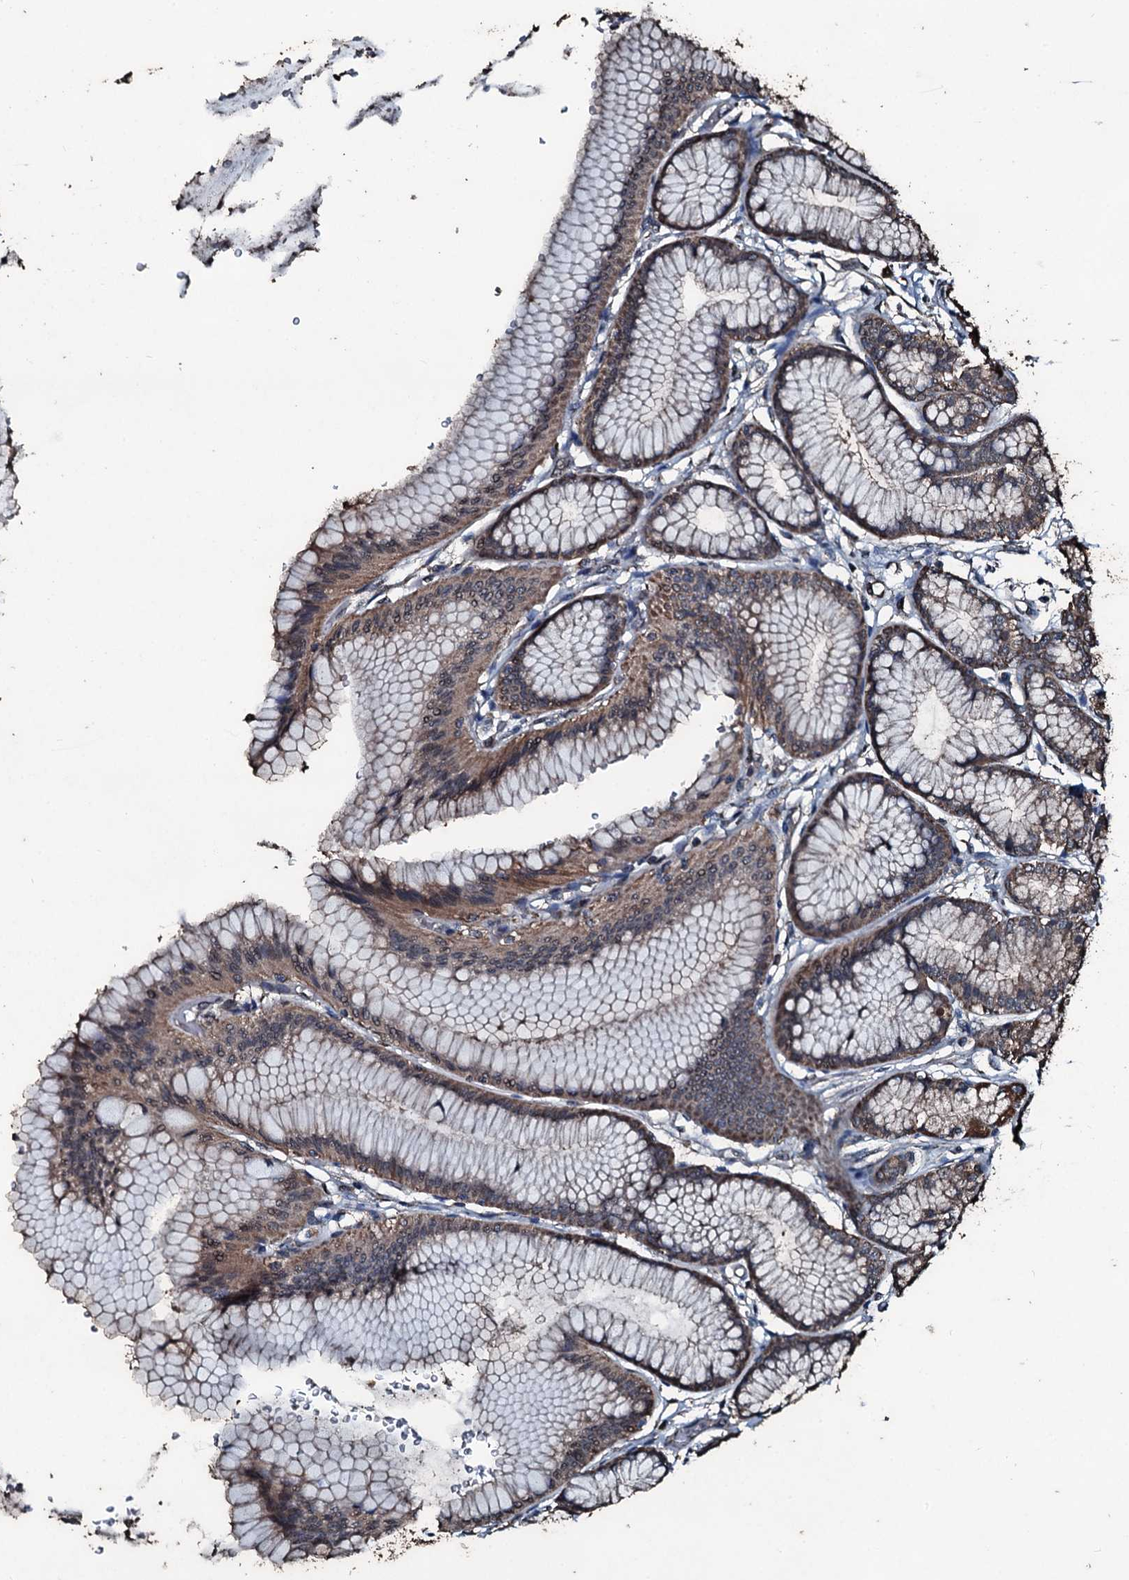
{"staining": {"intensity": "strong", "quantity": "25%-75%", "location": "cytoplasmic/membranous,nuclear"}, "tissue": "stomach", "cell_type": "Glandular cells", "image_type": "normal", "snomed": [{"axis": "morphology", "description": "Normal tissue, NOS"}, {"axis": "morphology", "description": "Adenocarcinoma, NOS"}, {"axis": "morphology", "description": "Adenocarcinoma, High grade"}, {"axis": "topography", "description": "Stomach, upper"}, {"axis": "topography", "description": "Stomach"}], "caption": "Stomach stained with immunohistochemistry (IHC) shows strong cytoplasmic/membranous,nuclear staining in approximately 25%-75% of glandular cells. (IHC, brightfield microscopy, high magnification).", "gene": "FAAP24", "patient": {"sex": "female", "age": 65}}